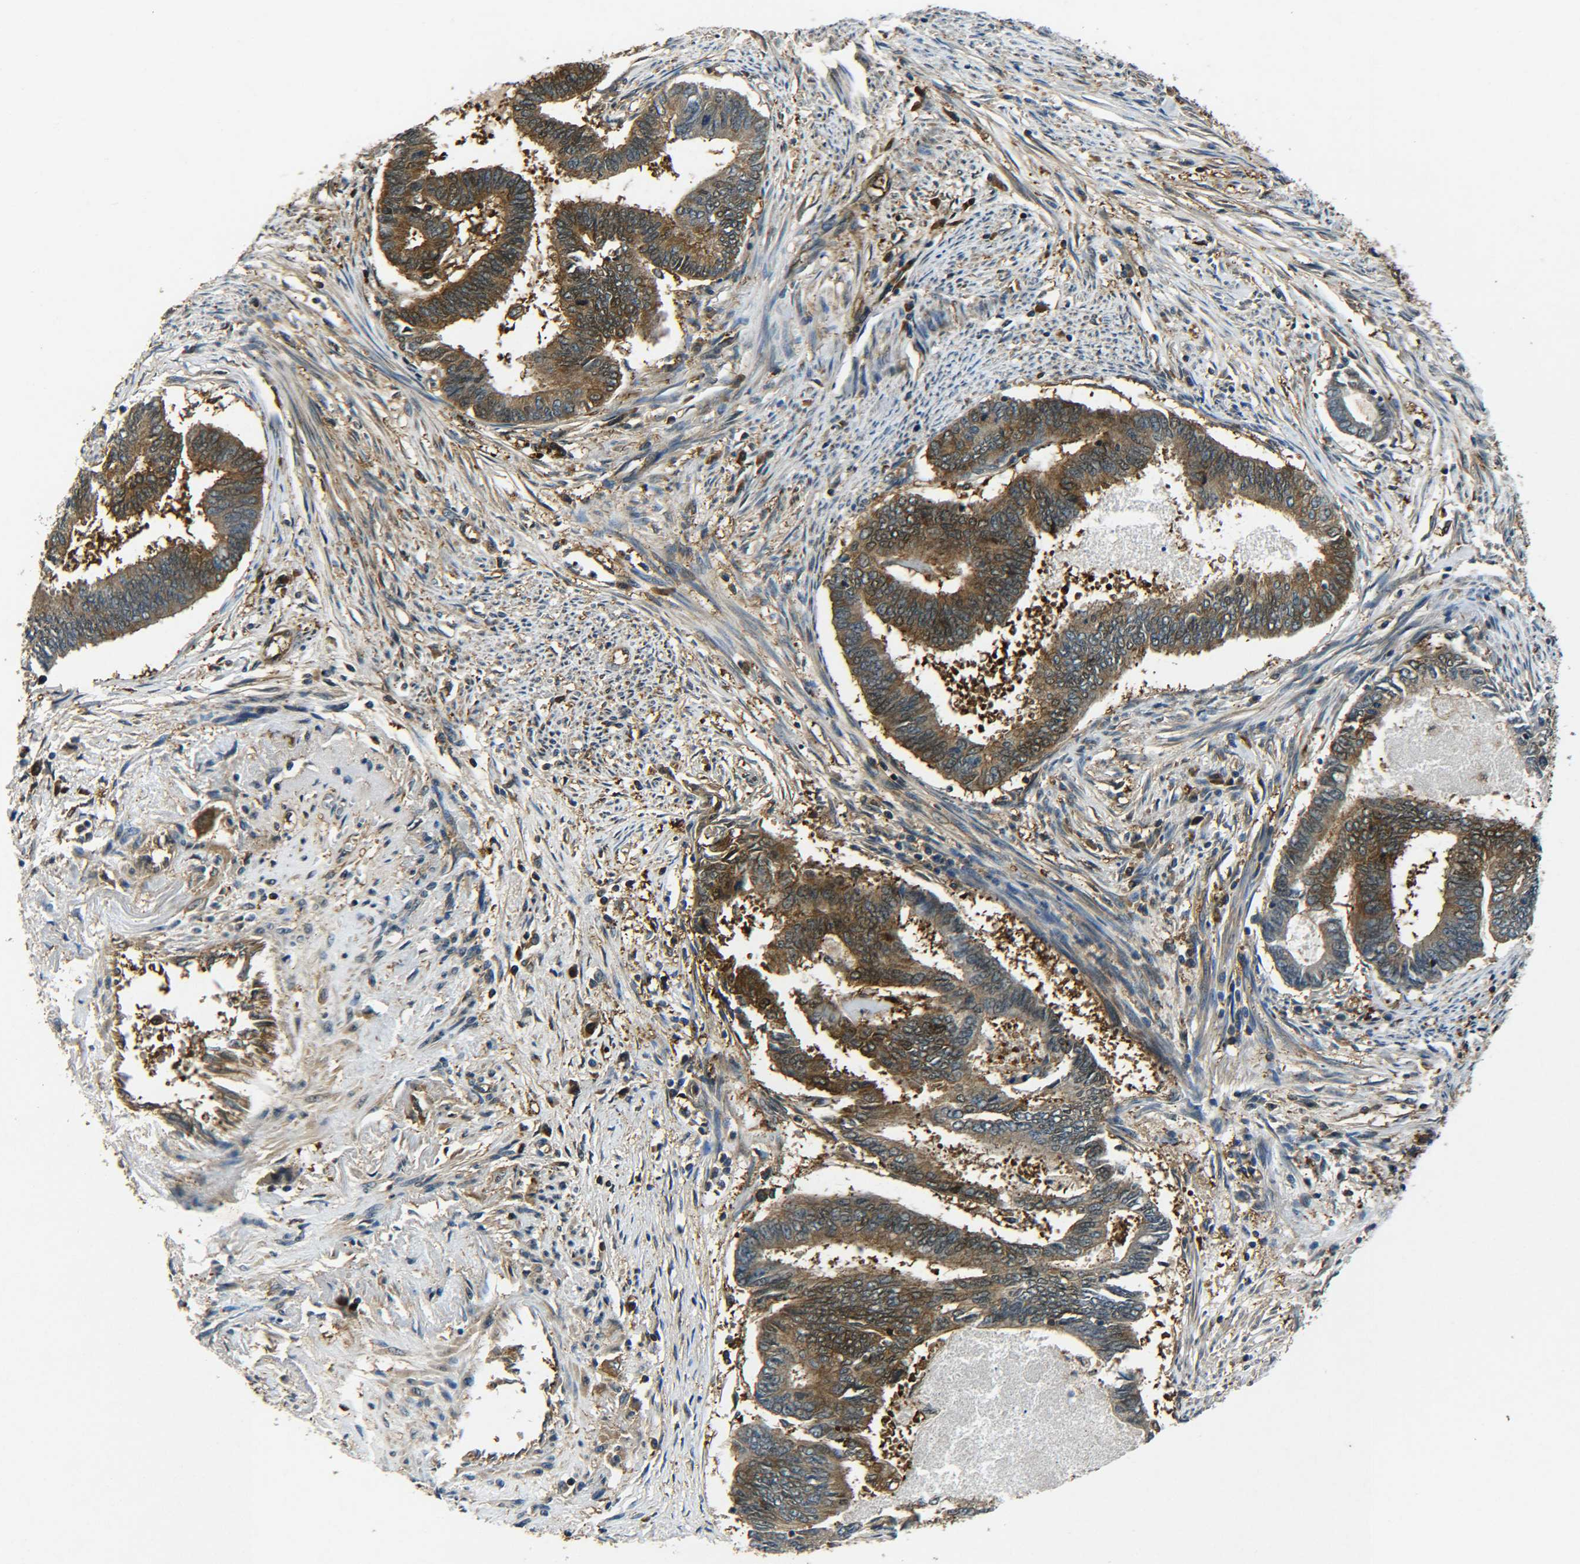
{"staining": {"intensity": "moderate", "quantity": ">75%", "location": "cytoplasmic/membranous"}, "tissue": "endometrial cancer", "cell_type": "Tumor cells", "image_type": "cancer", "snomed": [{"axis": "morphology", "description": "Adenocarcinoma, NOS"}, {"axis": "topography", "description": "Endometrium"}], "caption": "Protein expression by IHC shows moderate cytoplasmic/membranous expression in approximately >75% of tumor cells in endometrial cancer (adenocarcinoma).", "gene": "PREB", "patient": {"sex": "female", "age": 86}}